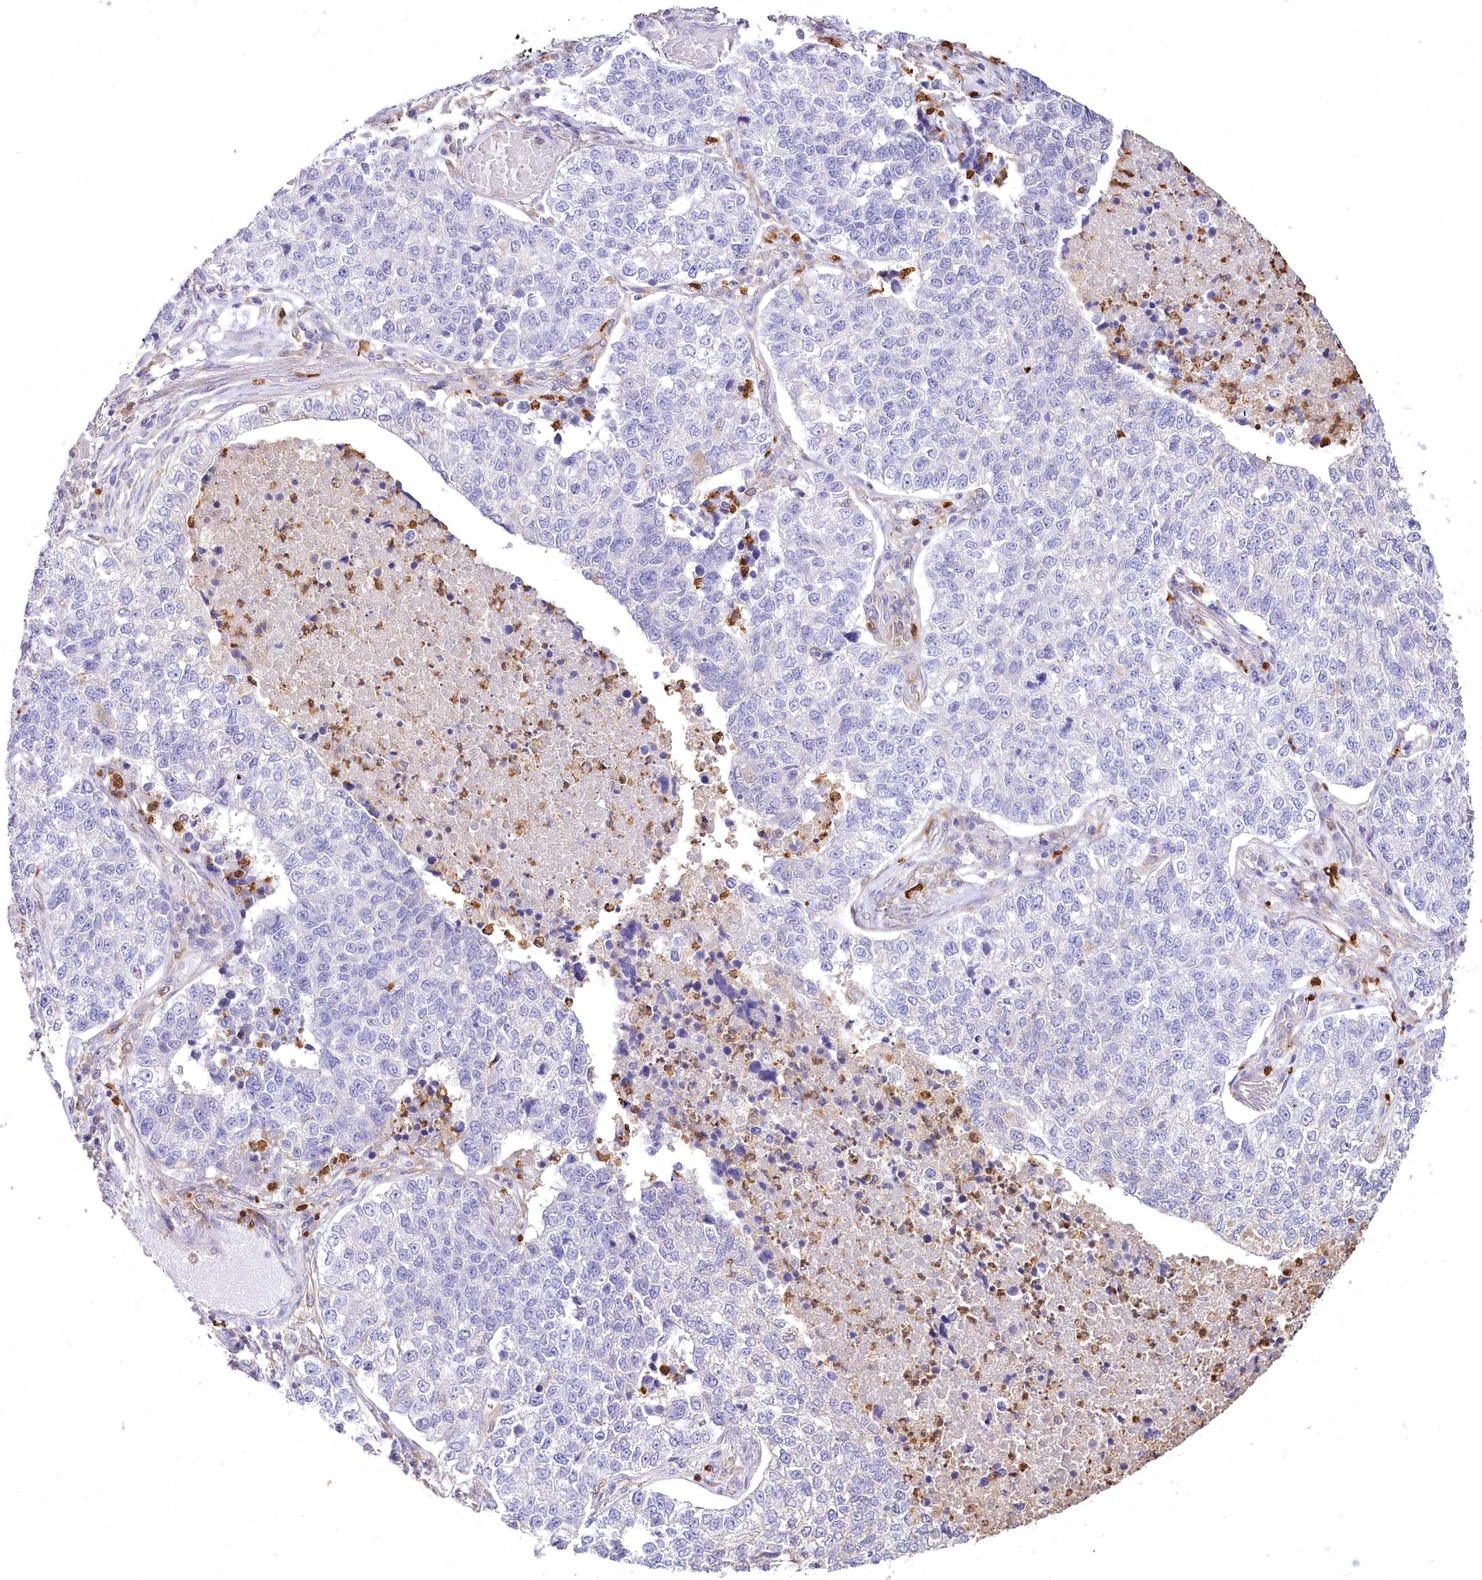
{"staining": {"intensity": "negative", "quantity": "none", "location": "none"}, "tissue": "lung cancer", "cell_type": "Tumor cells", "image_type": "cancer", "snomed": [{"axis": "morphology", "description": "Adenocarcinoma, NOS"}, {"axis": "topography", "description": "Lung"}], "caption": "An immunohistochemistry (IHC) histopathology image of lung cancer (adenocarcinoma) is shown. There is no staining in tumor cells of lung cancer (adenocarcinoma).", "gene": "DPYD", "patient": {"sex": "male", "age": 49}}